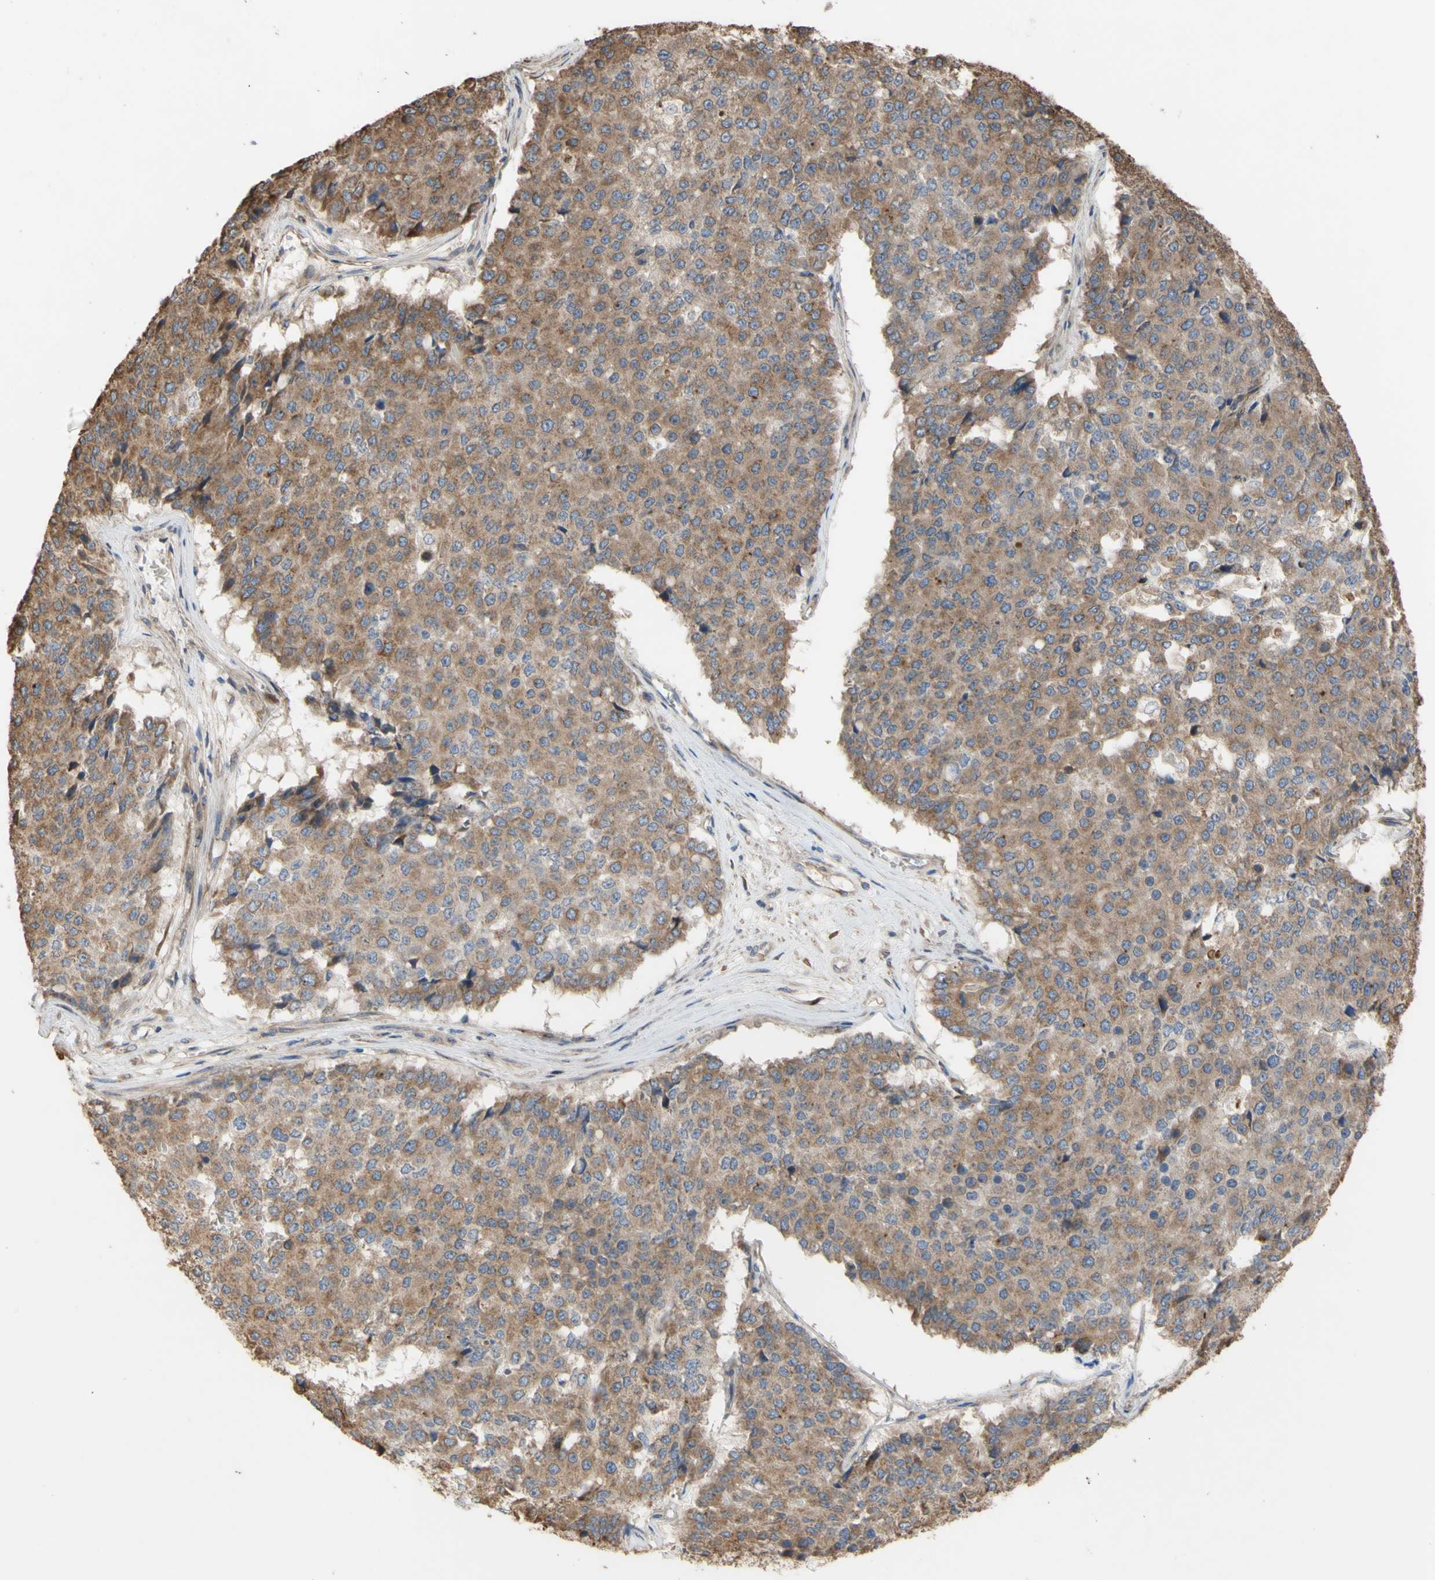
{"staining": {"intensity": "moderate", "quantity": ">75%", "location": "cytoplasmic/membranous"}, "tissue": "pancreatic cancer", "cell_type": "Tumor cells", "image_type": "cancer", "snomed": [{"axis": "morphology", "description": "Adenocarcinoma, NOS"}, {"axis": "topography", "description": "Pancreas"}], "caption": "A photomicrograph showing moderate cytoplasmic/membranous expression in about >75% of tumor cells in pancreatic cancer (adenocarcinoma), as visualized by brown immunohistochemical staining.", "gene": "NECTIN3", "patient": {"sex": "male", "age": 50}}